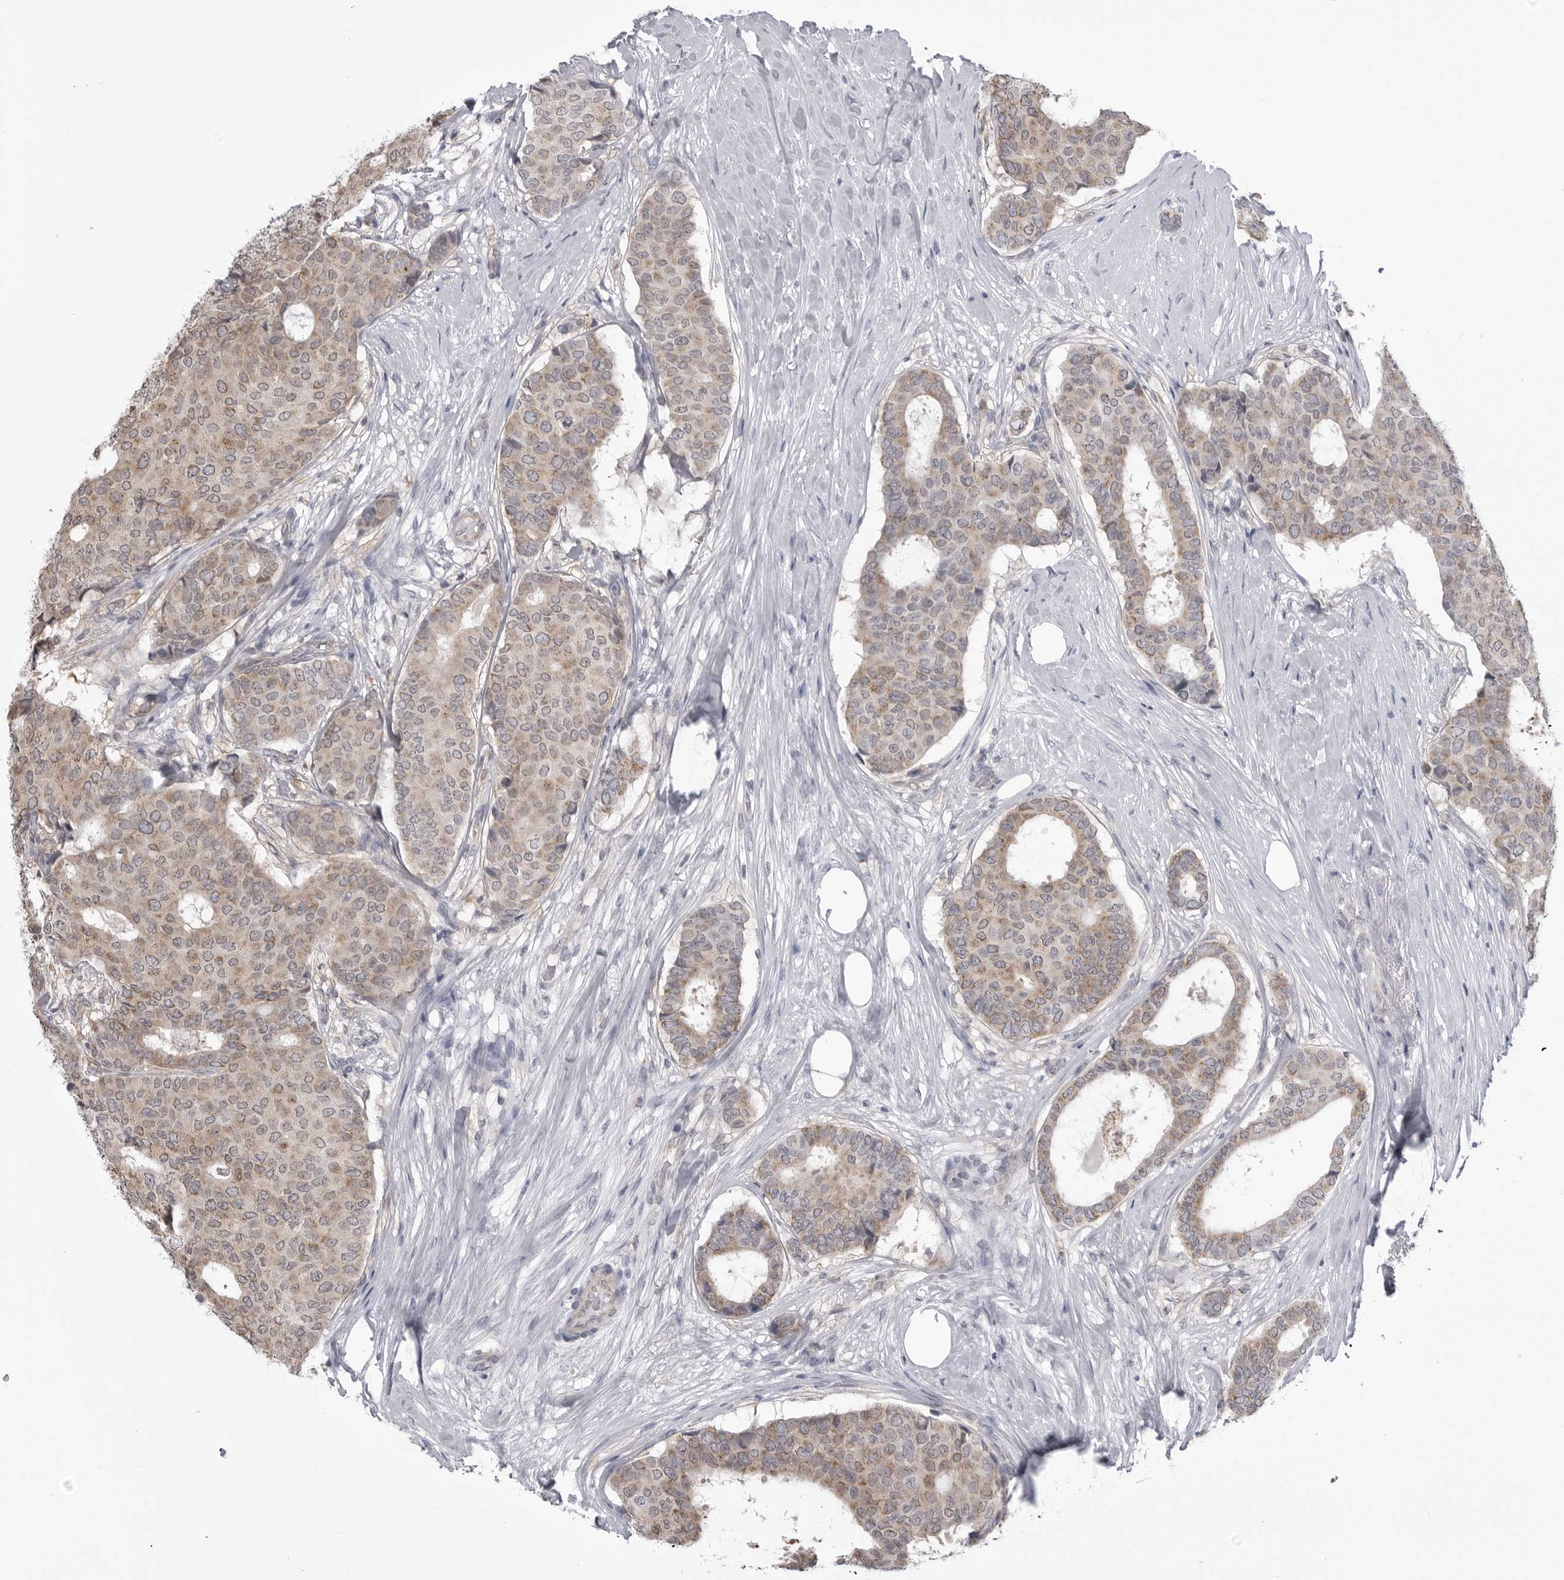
{"staining": {"intensity": "weak", "quantity": ">75%", "location": "cytoplasmic/membranous"}, "tissue": "breast cancer", "cell_type": "Tumor cells", "image_type": "cancer", "snomed": [{"axis": "morphology", "description": "Duct carcinoma"}, {"axis": "topography", "description": "Breast"}], "caption": "Breast infiltrating ductal carcinoma stained with DAB (3,3'-diaminobenzidine) immunohistochemistry (IHC) displays low levels of weak cytoplasmic/membranous expression in approximately >75% of tumor cells.", "gene": "FH", "patient": {"sex": "female", "age": 75}}